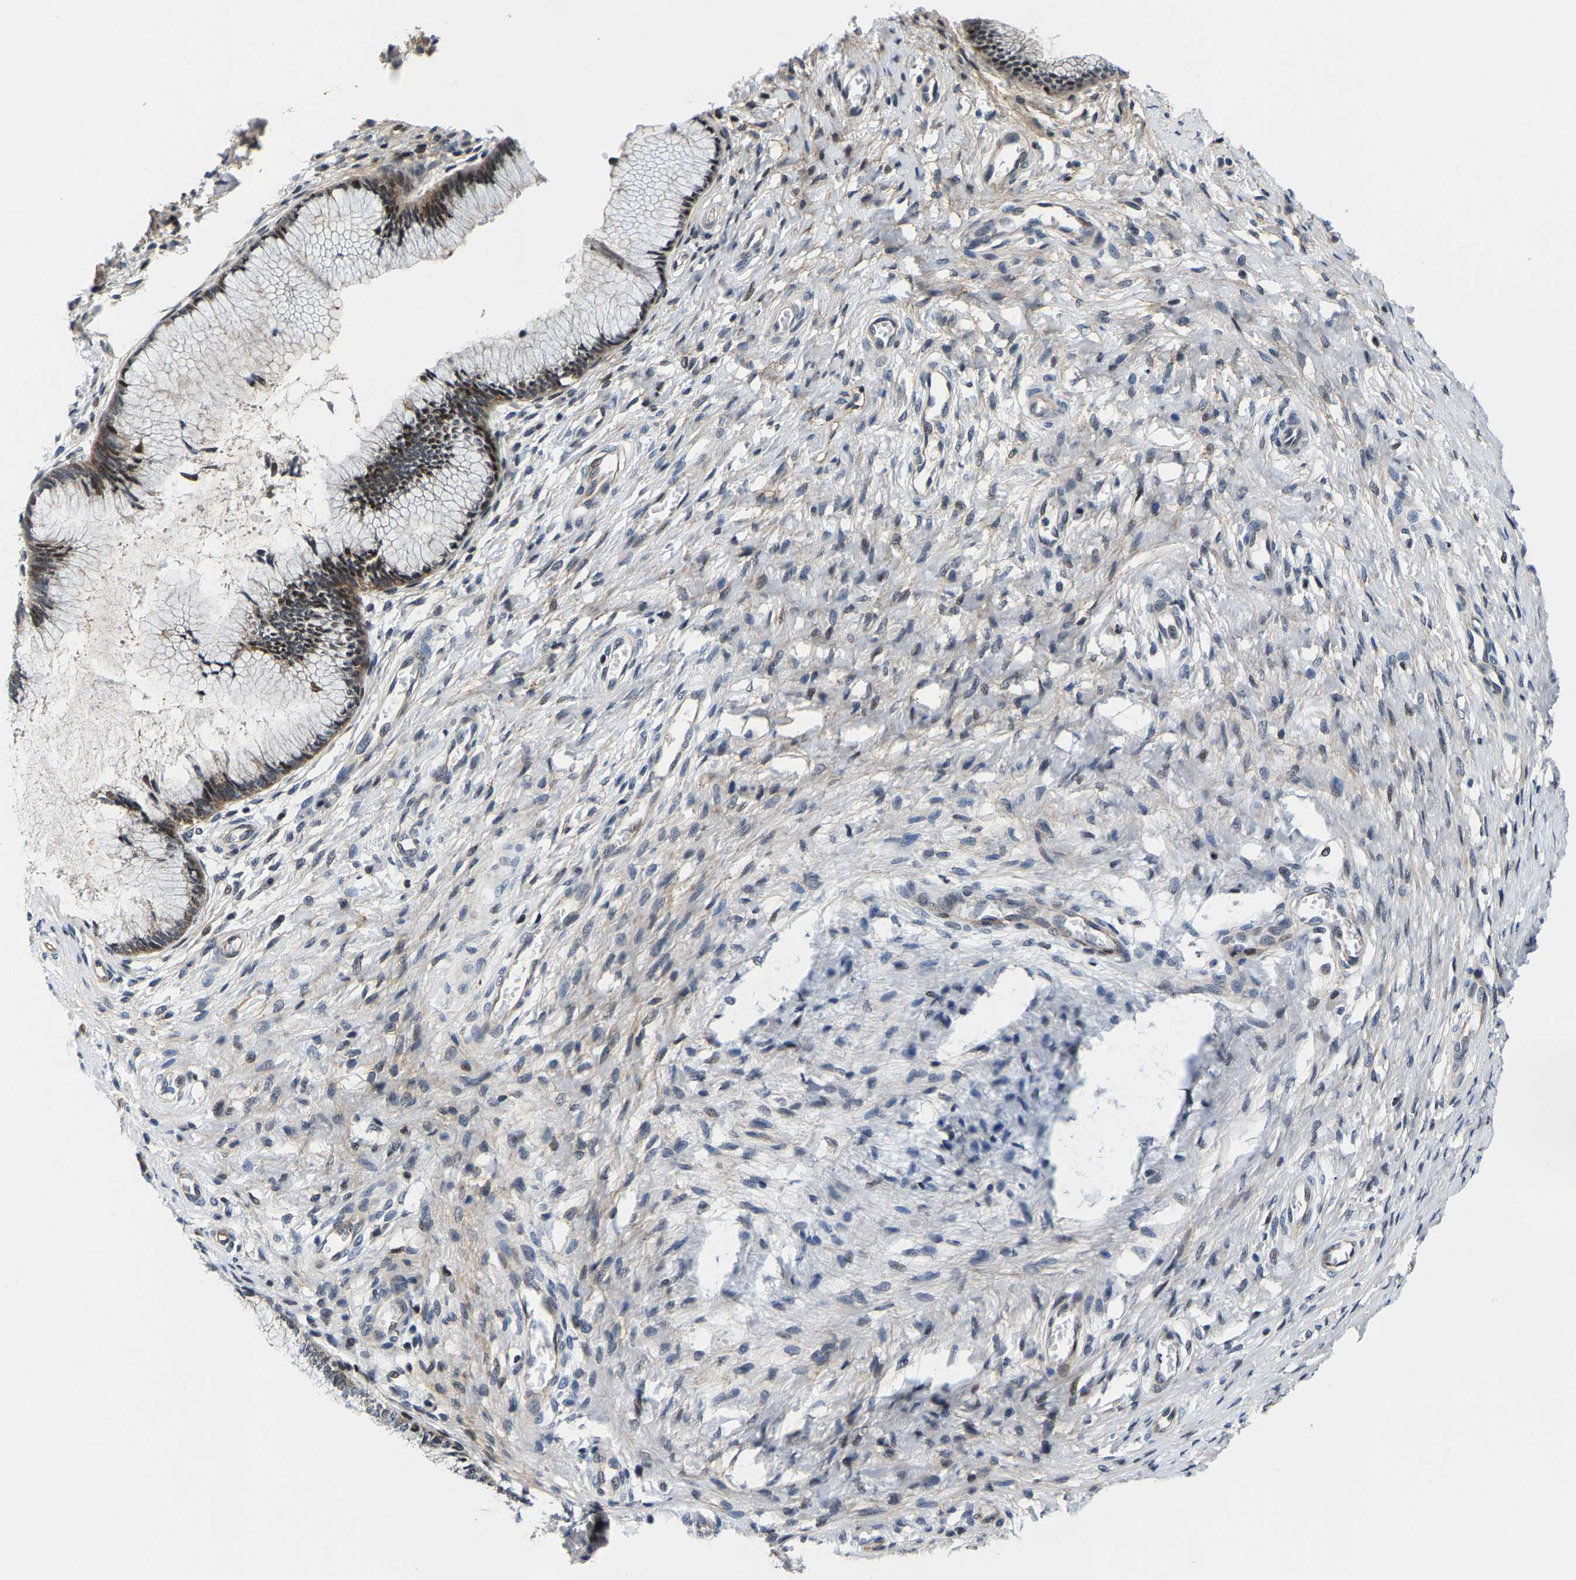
{"staining": {"intensity": "moderate", "quantity": ">75%", "location": "cytoplasmic/membranous,nuclear"}, "tissue": "cervix", "cell_type": "Glandular cells", "image_type": "normal", "snomed": [{"axis": "morphology", "description": "Normal tissue, NOS"}, {"axis": "topography", "description": "Cervix"}], "caption": "Glandular cells exhibit moderate cytoplasmic/membranous,nuclear staining in approximately >75% of cells in unremarkable cervix.", "gene": "GTPBP10", "patient": {"sex": "female", "age": 55}}